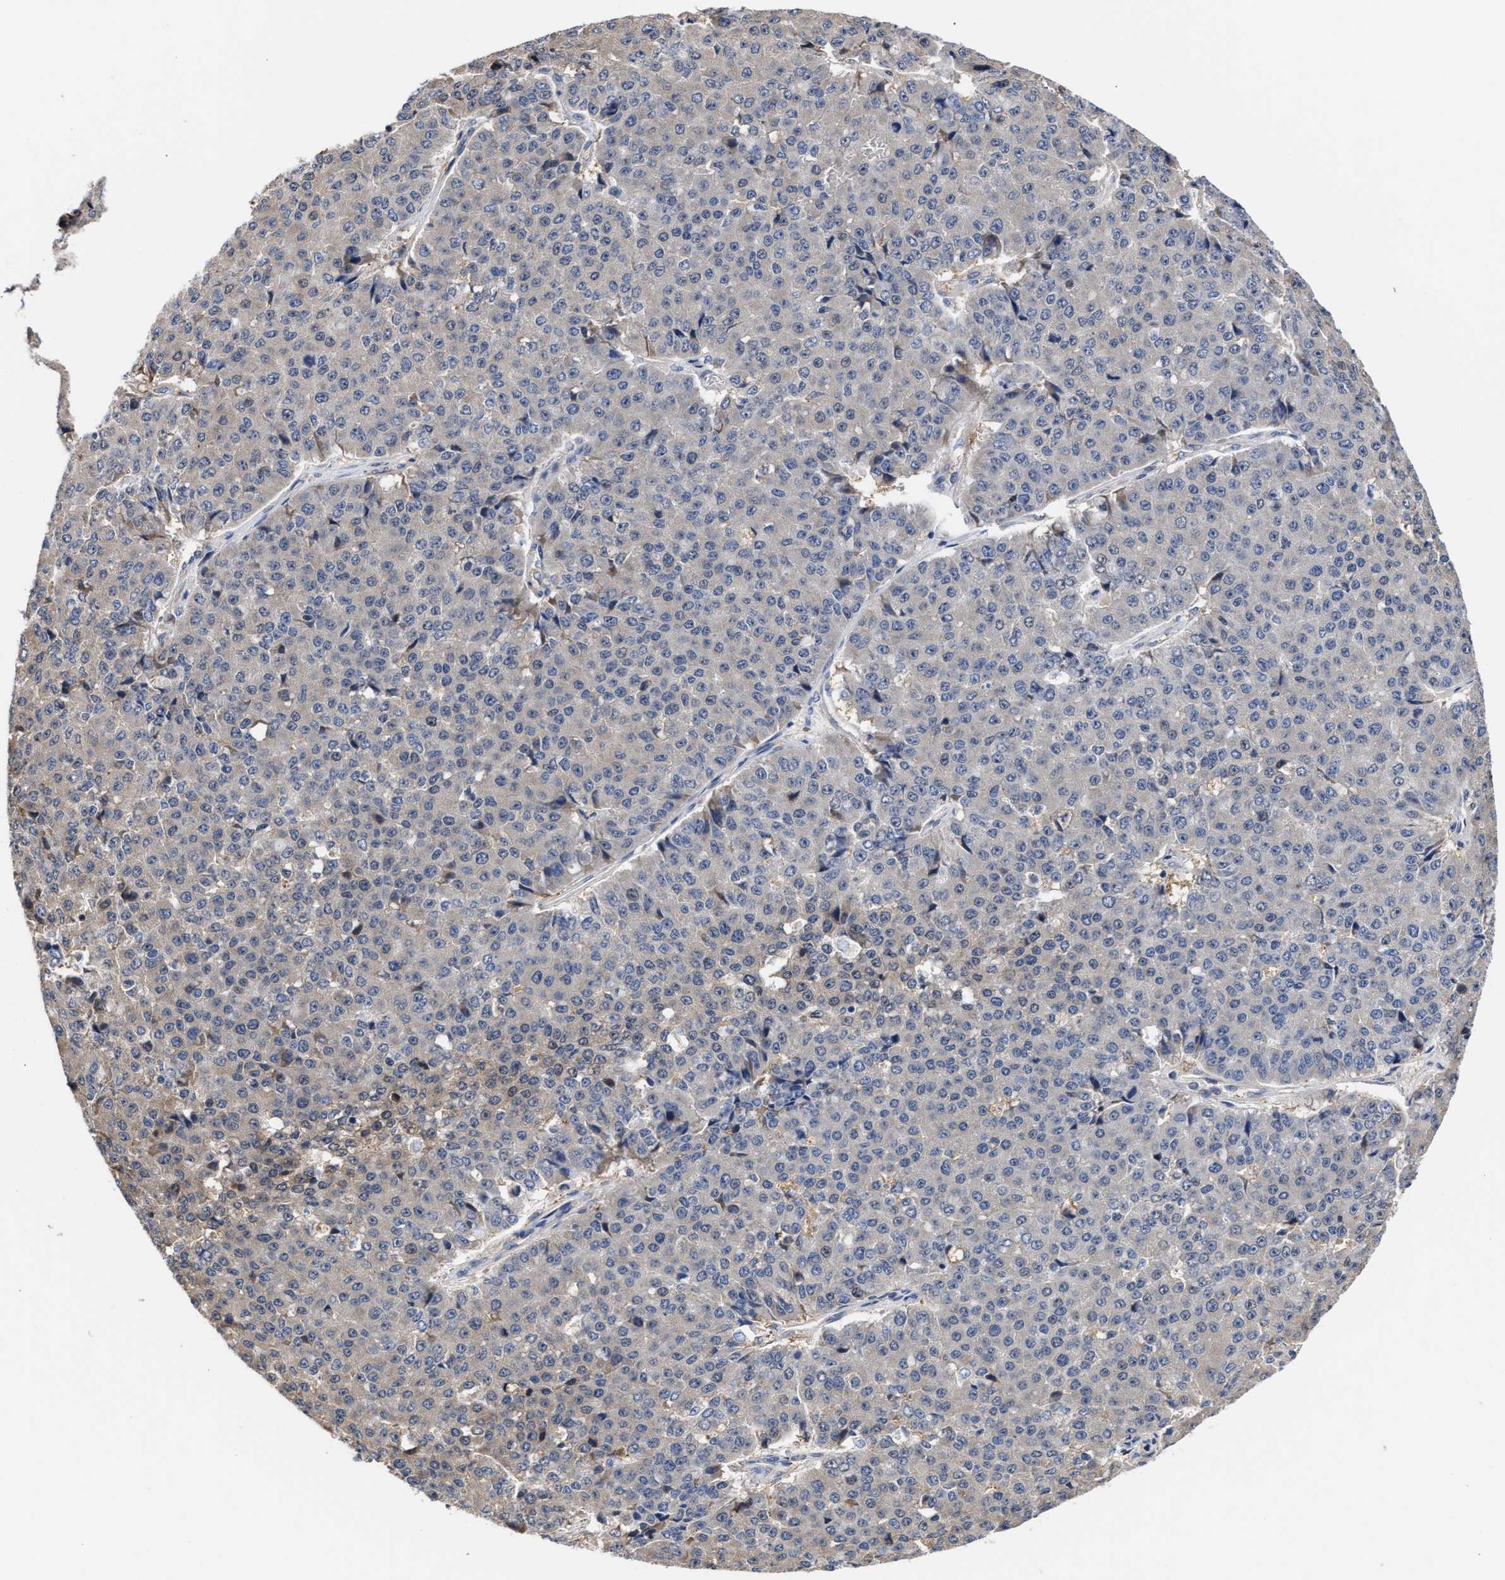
{"staining": {"intensity": "negative", "quantity": "none", "location": "none"}, "tissue": "pancreatic cancer", "cell_type": "Tumor cells", "image_type": "cancer", "snomed": [{"axis": "morphology", "description": "Adenocarcinoma, NOS"}, {"axis": "topography", "description": "Pancreas"}], "caption": "The histopathology image reveals no significant staining in tumor cells of adenocarcinoma (pancreatic).", "gene": "KLHDC1", "patient": {"sex": "male", "age": 50}}